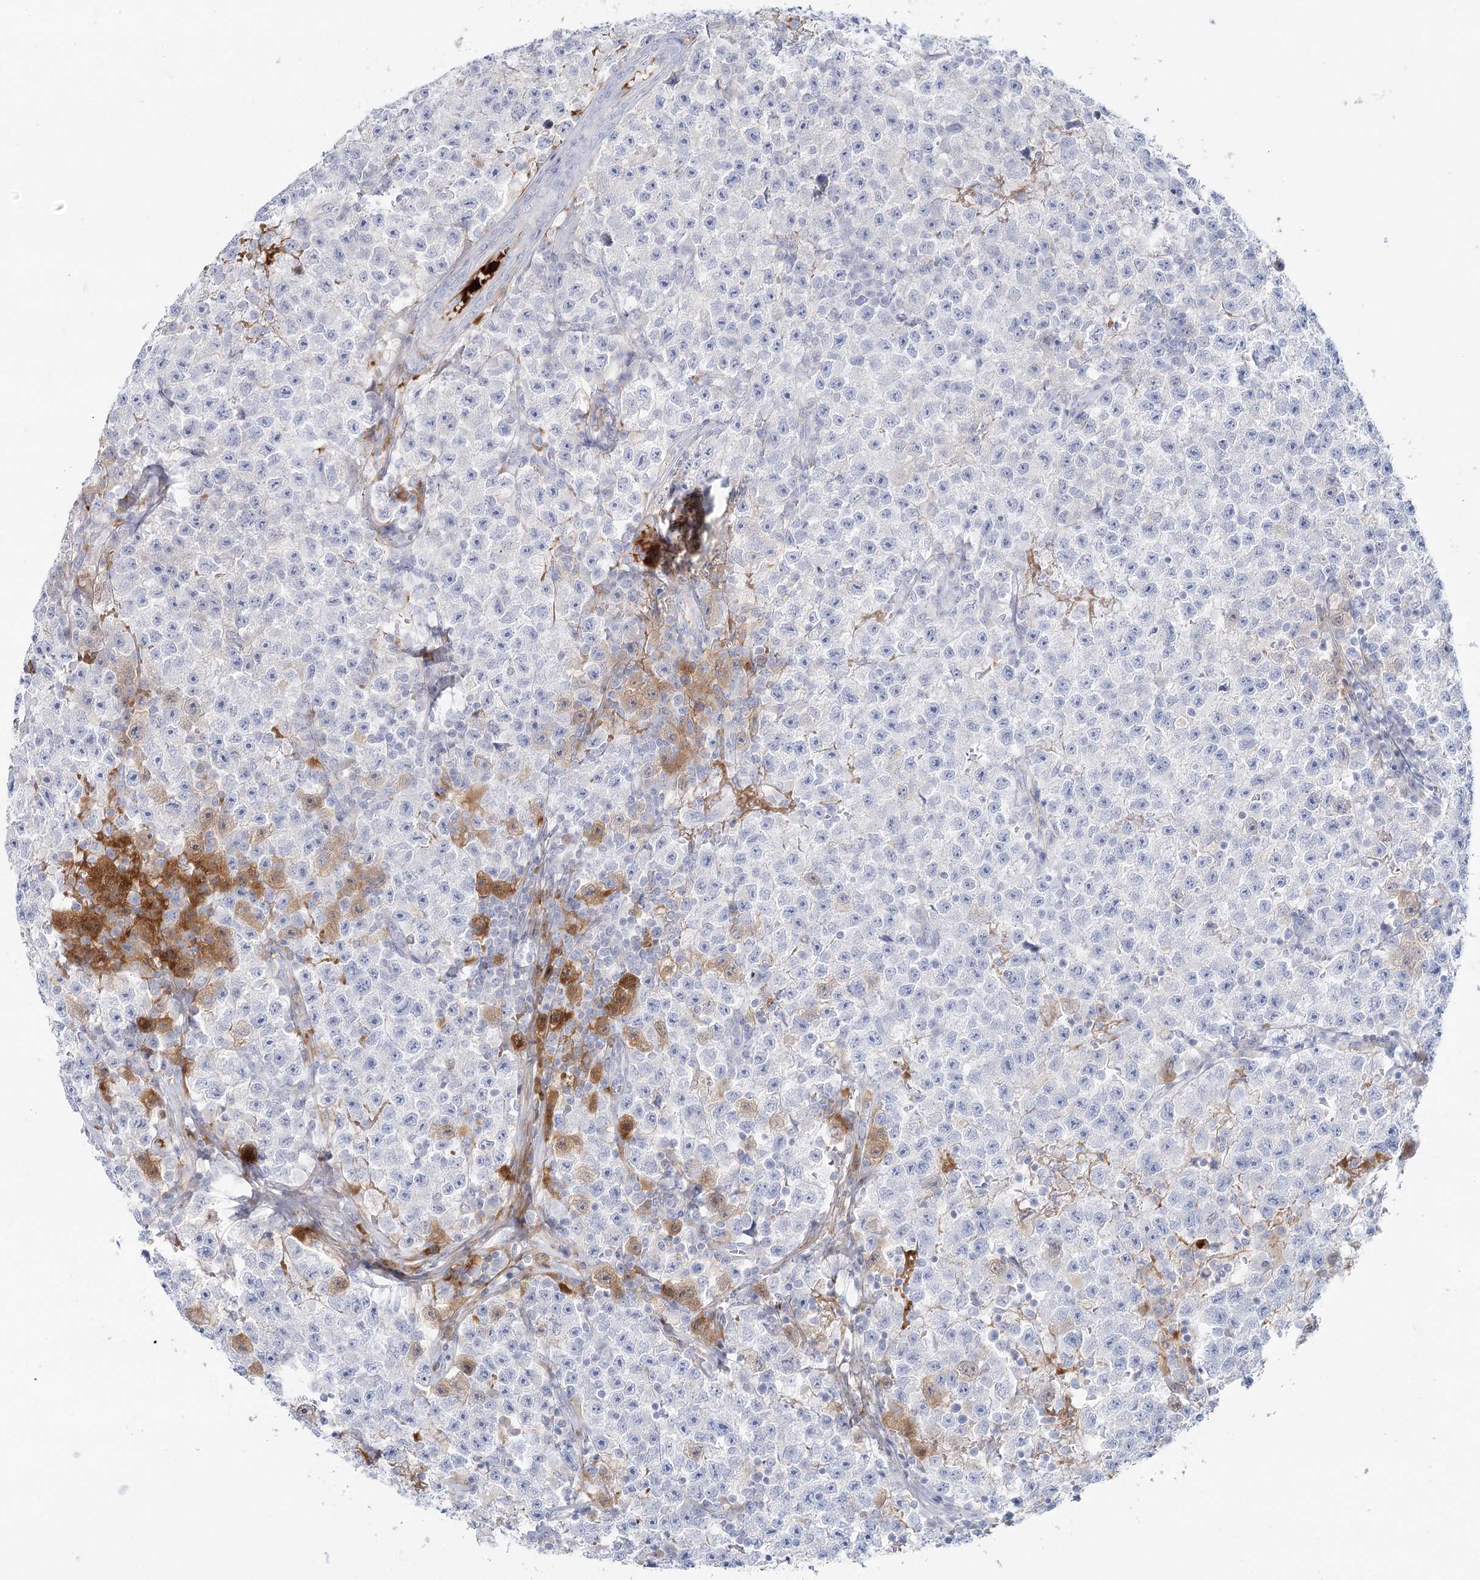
{"staining": {"intensity": "strong", "quantity": "<25%", "location": "cytoplasmic/membranous"}, "tissue": "testis cancer", "cell_type": "Tumor cells", "image_type": "cancer", "snomed": [{"axis": "morphology", "description": "Seminoma, NOS"}, {"axis": "topography", "description": "Testis"}], "caption": "Seminoma (testis) stained with a protein marker displays strong staining in tumor cells.", "gene": "DMGDH", "patient": {"sex": "male", "age": 22}}